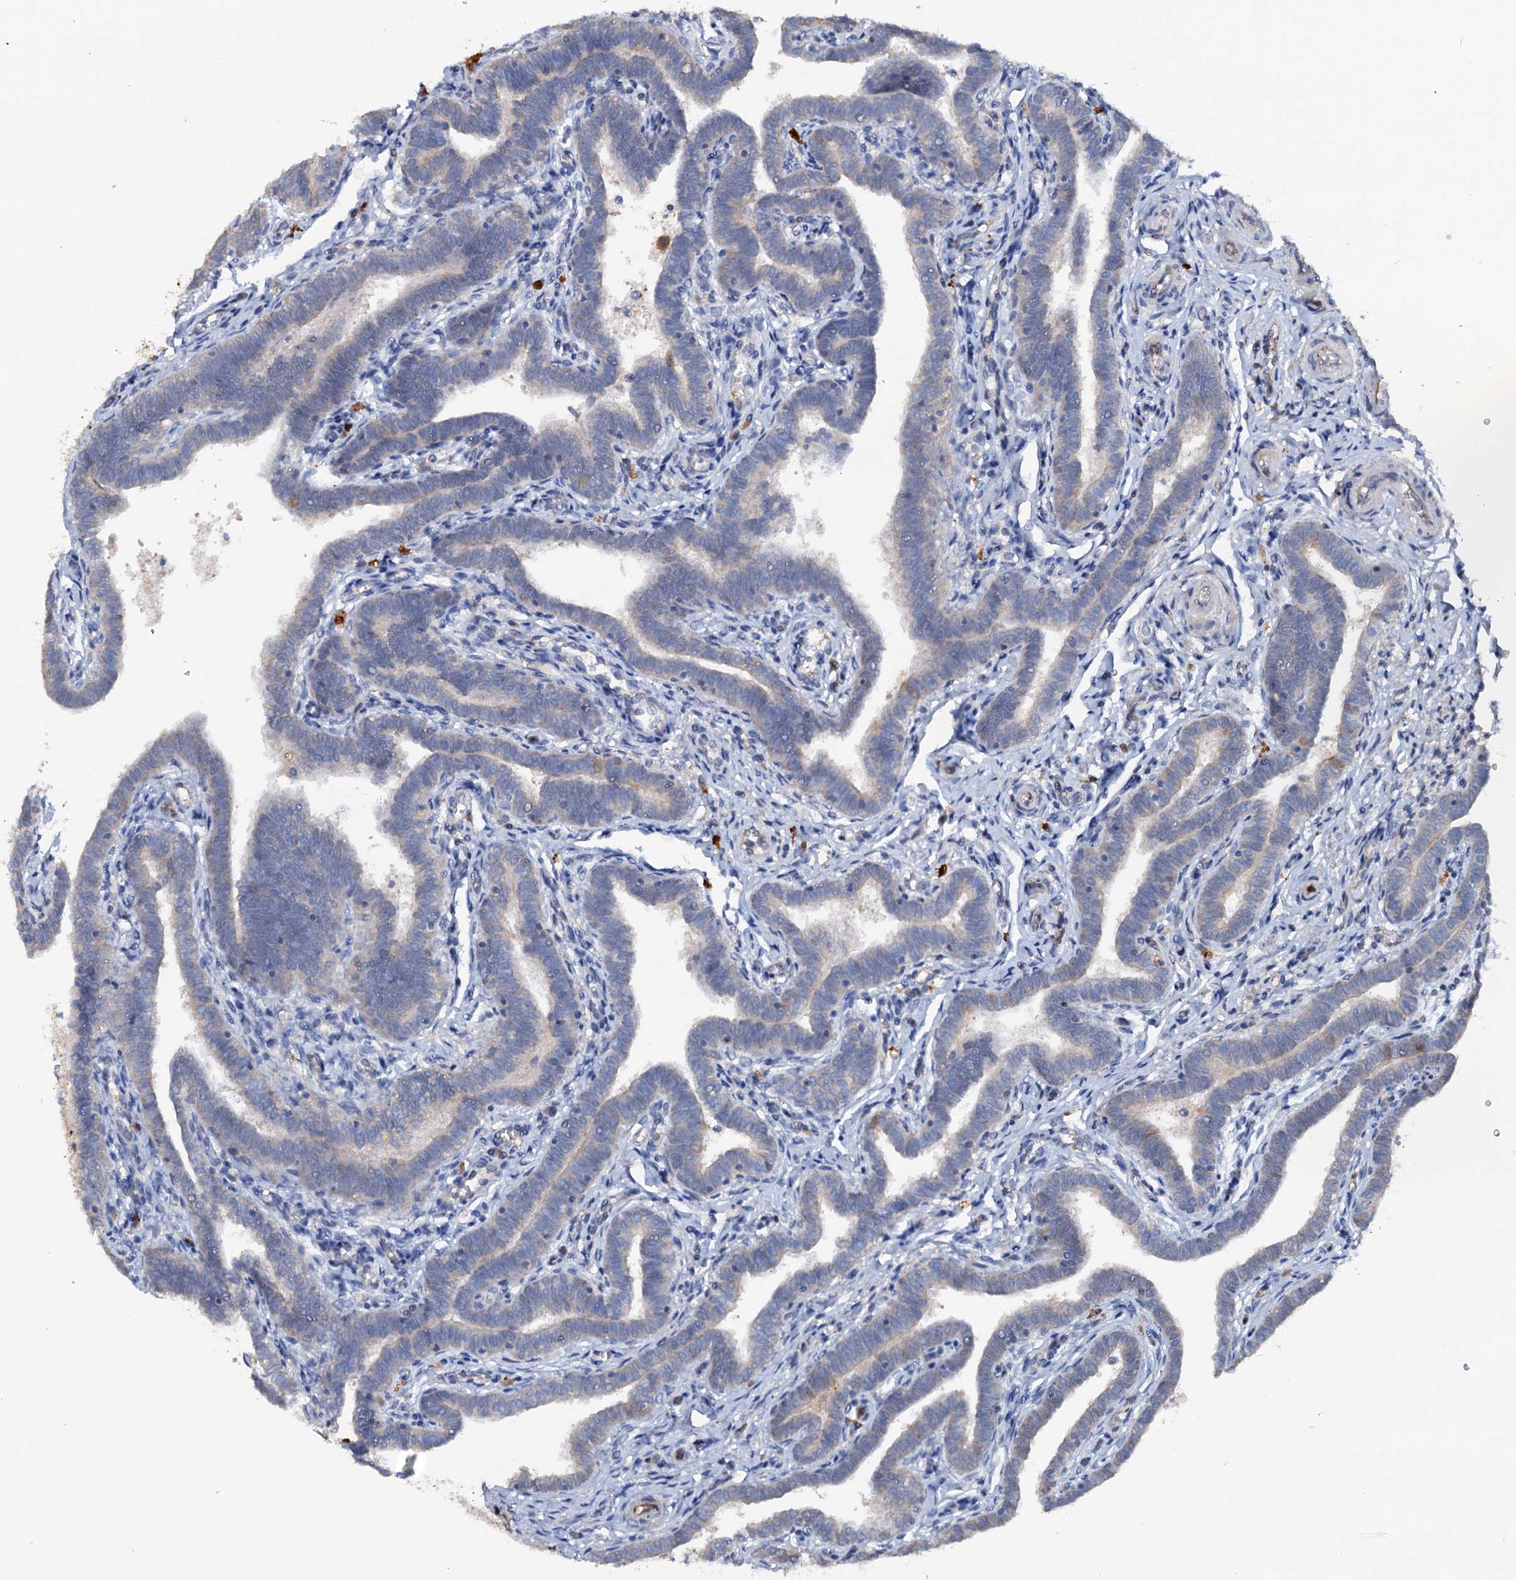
{"staining": {"intensity": "weak", "quantity": "<25%", "location": "cytoplasmic/membranous"}, "tissue": "fallopian tube", "cell_type": "Glandular cells", "image_type": "normal", "snomed": [{"axis": "morphology", "description": "Normal tissue, NOS"}, {"axis": "topography", "description": "Fallopian tube"}], "caption": "This is an immunohistochemistry histopathology image of unremarkable fallopian tube. There is no positivity in glandular cells.", "gene": "IL17RD", "patient": {"sex": "female", "age": 36}}